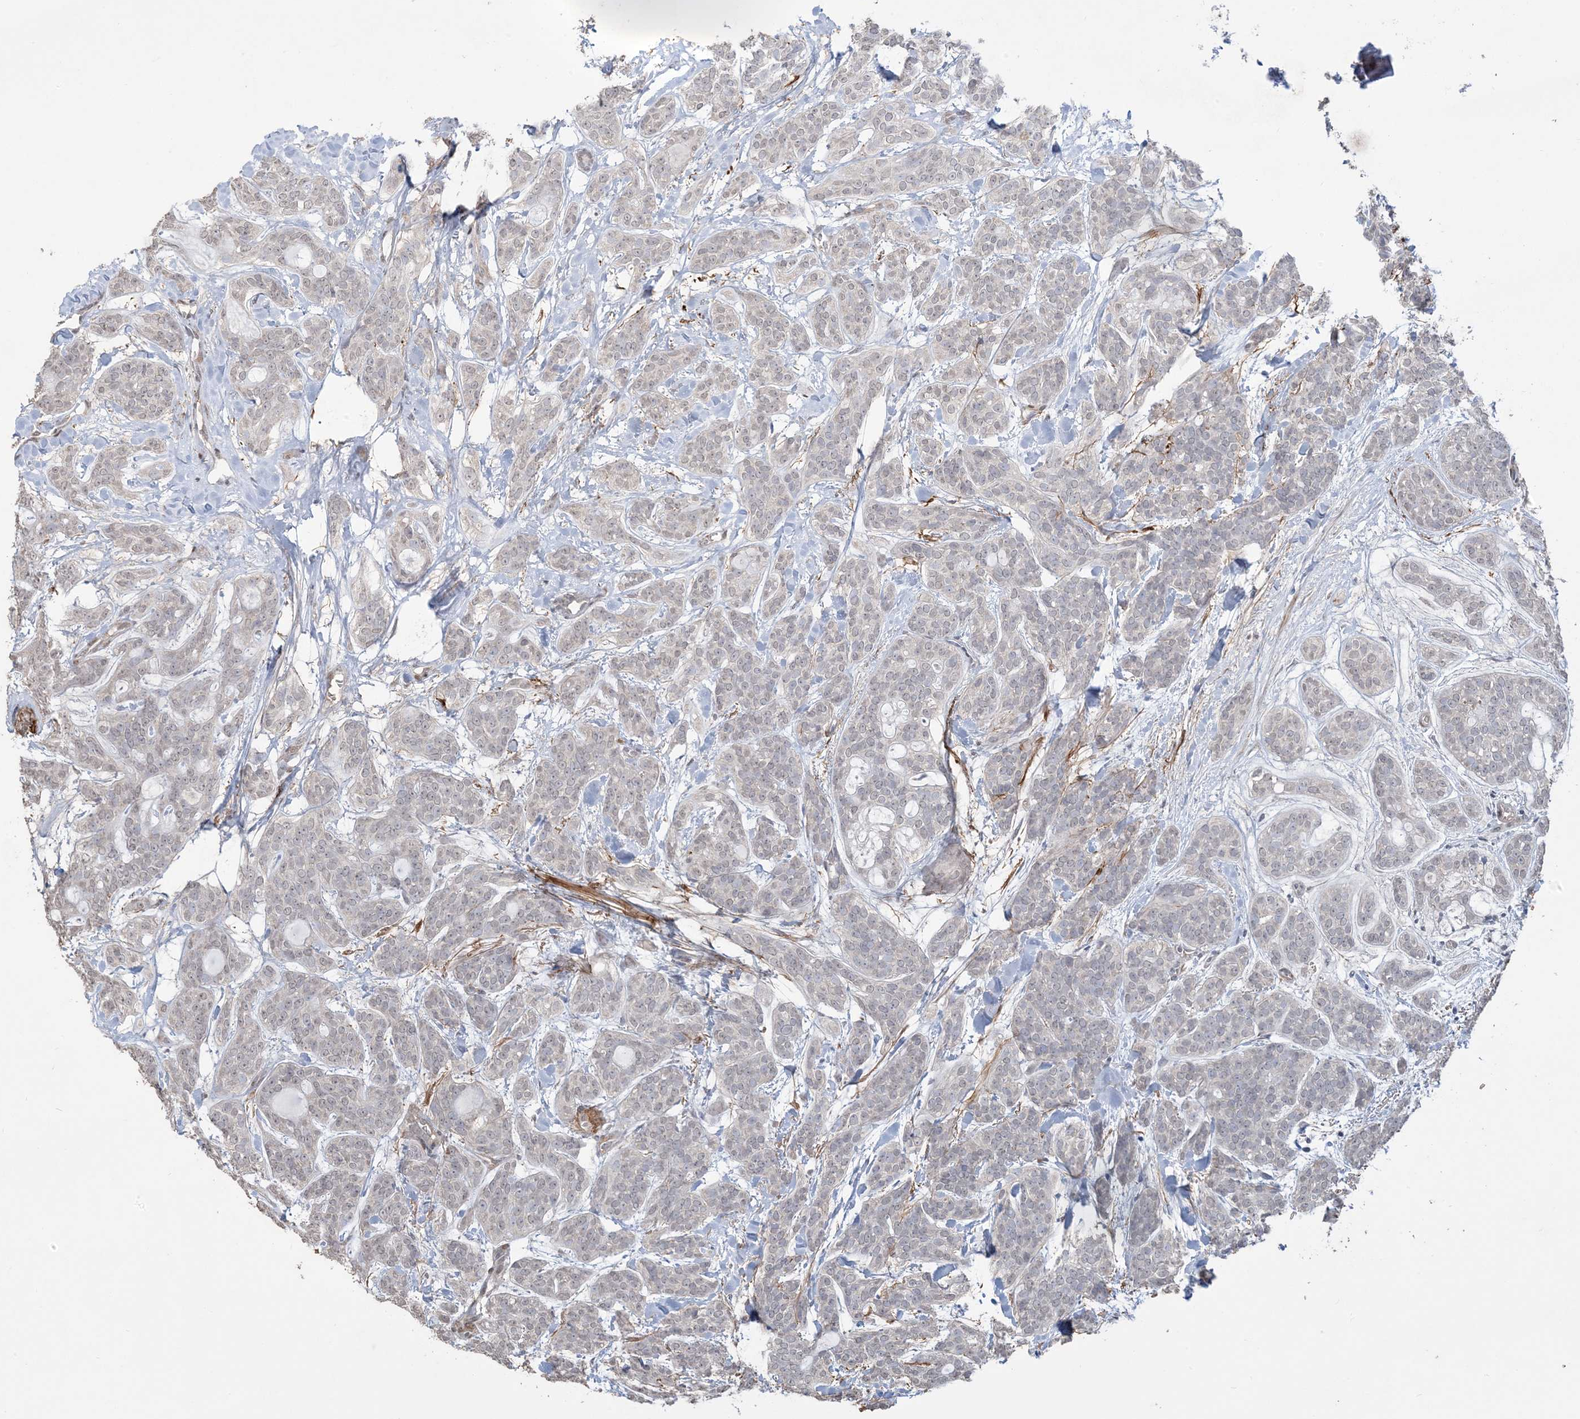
{"staining": {"intensity": "negative", "quantity": "none", "location": "none"}, "tissue": "head and neck cancer", "cell_type": "Tumor cells", "image_type": "cancer", "snomed": [{"axis": "morphology", "description": "Adenocarcinoma, NOS"}, {"axis": "topography", "description": "Head-Neck"}], "caption": "Human head and neck cancer stained for a protein using immunohistochemistry (IHC) reveals no positivity in tumor cells.", "gene": "XRN1", "patient": {"sex": "male", "age": 66}}